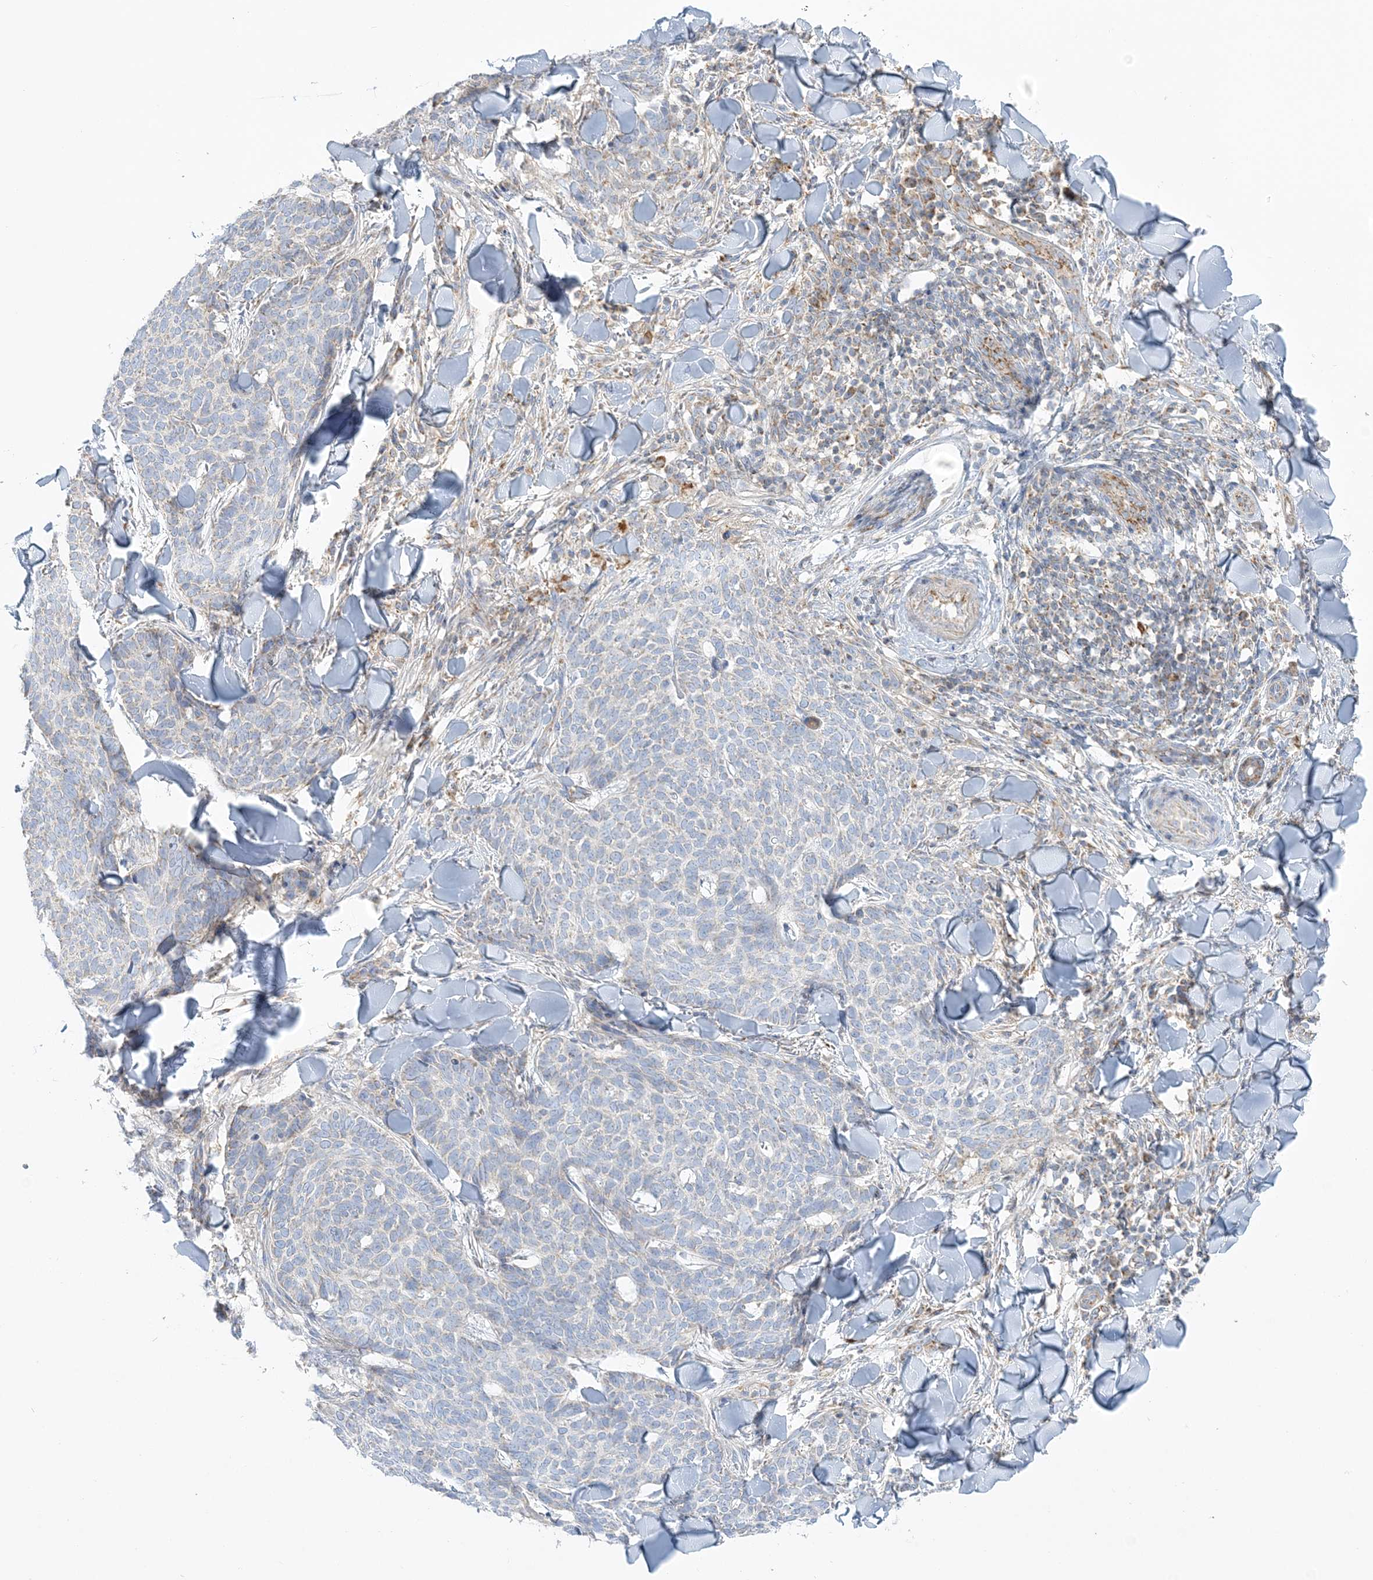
{"staining": {"intensity": "negative", "quantity": "none", "location": "none"}, "tissue": "skin cancer", "cell_type": "Tumor cells", "image_type": "cancer", "snomed": [{"axis": "morphology", "description": "Normal tissue, NOS"}, {"axis": "morphology", "description": "Basal cell carcinoma"}, {"axis": "topography", "description": "Skin"}], "caption": "Tumor cells show no significant expression in skin basal cell carcinoma.", "gene": "TBC1D14", "patient": {"sex": "male", "age": 50}}